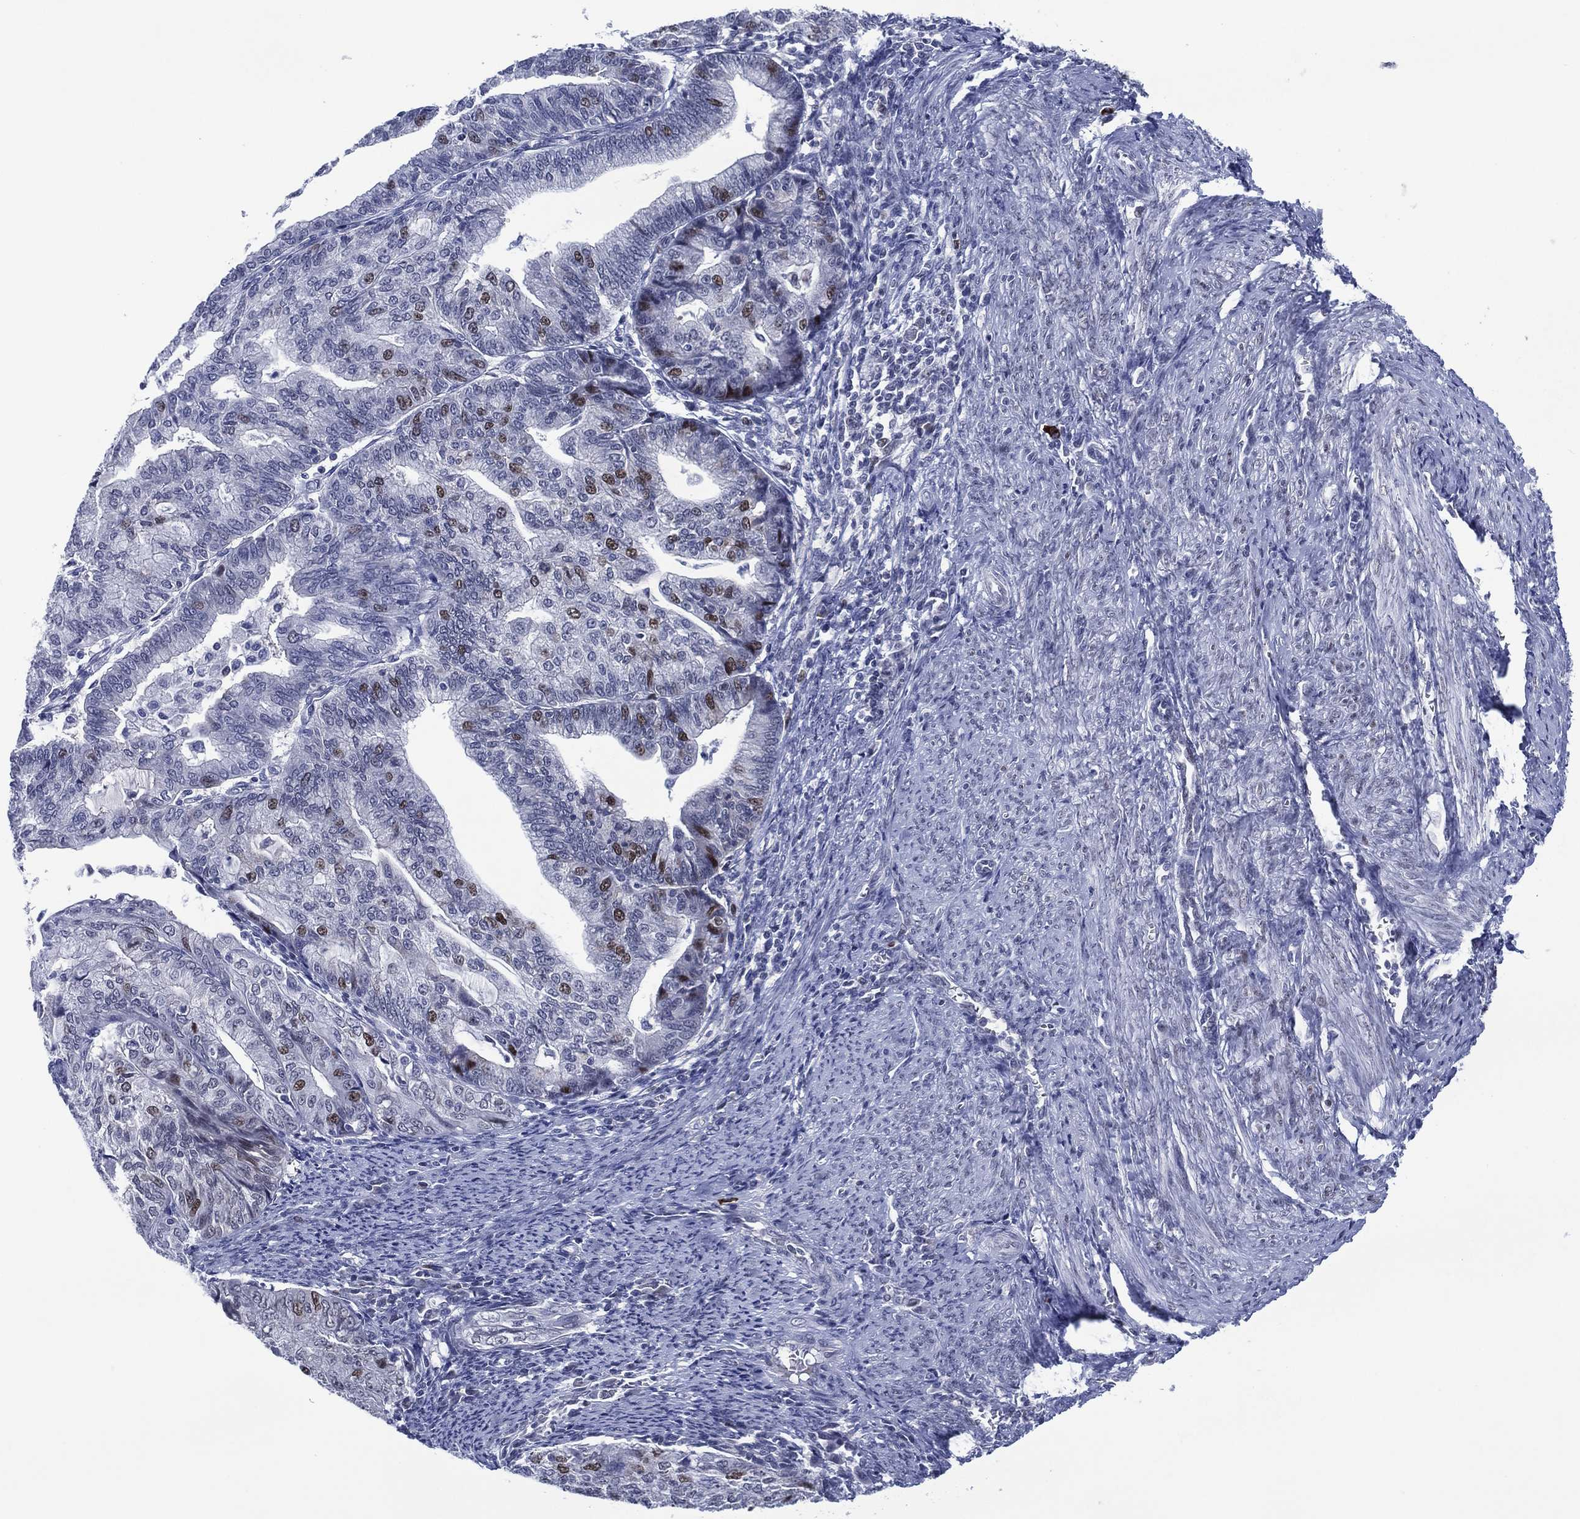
{"staining": {"intensity": "strong", "quantity": "<25%", "location": "nuclear"}, "tissue": "endometrial cancer", "cell_type": "Tumor cells", "image_type": "cancer", "snomed": [{"axis": "morphology", "description": "Adenocarcinoma, NOS"}, {"axis": "topography", "description": "Endometrium"}], "caption": "Immunohistochemistry micrograph of neoplastic tissue: endometrial cancer stained using IHC displays medium levels of strong protein expression localized specifically in the nuclear of tumor cells, appearing as a nuclear brown color.", "gene": "GATA6", "patient": {"sex": "female", "age": 82}}